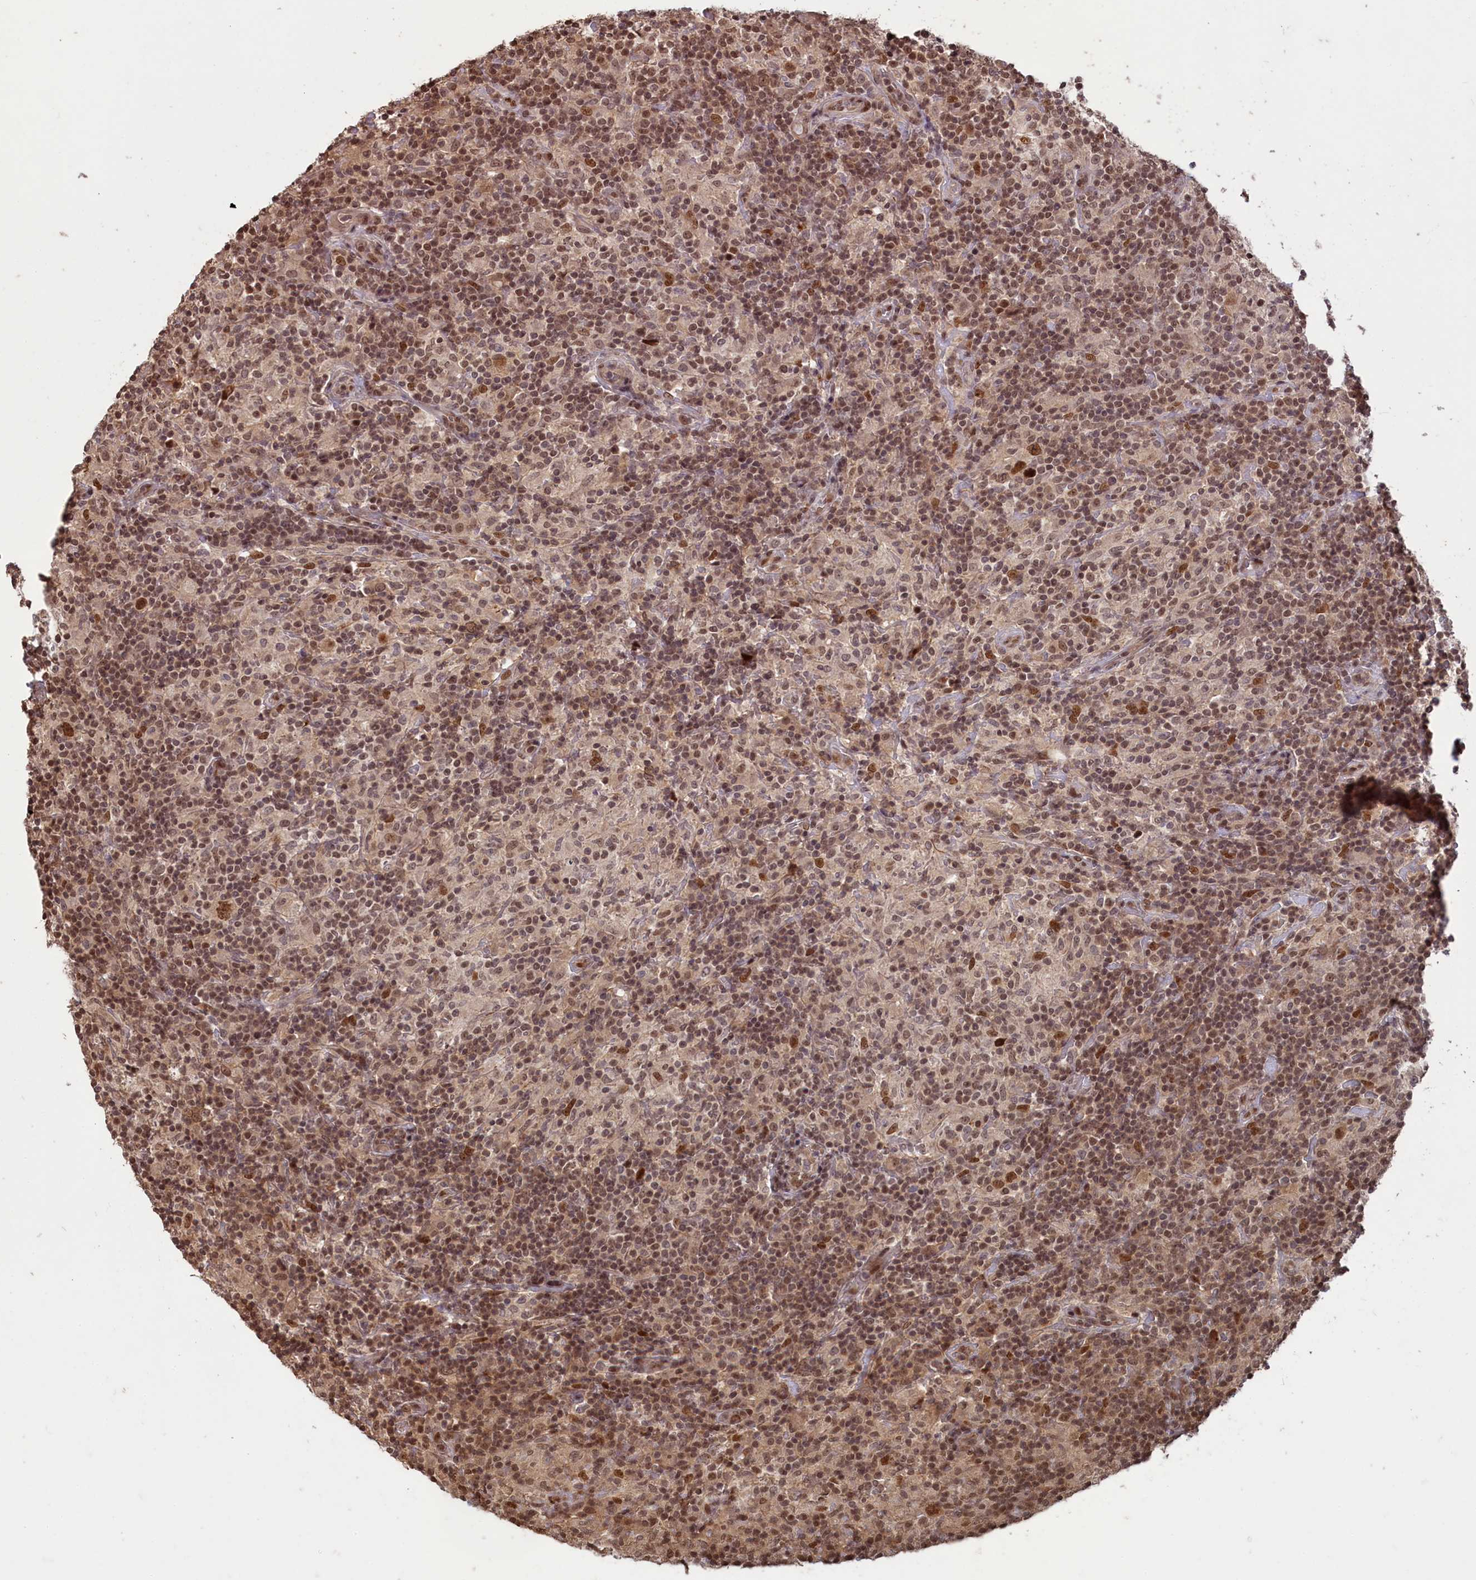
{"staining": {"intensity": "moderate", "quantity": ">75%", "location": "nuclear"}, "tissue": "lymphoma", "cell_type": "Tumor cells", "image_type": "cancer", "snomed": [{"axis": "morphology", "description": "Hodgkin's disease, NOS"}, {"axis": "topography", "description": "Lymph node"}], "caption": "Immunohistochemistry (IHC) staining of Hodgkin's disease, which exhibits medium levels of moderate nuclear expression in about >75% of tumor cells indicating moderate nuclear protein positivity. The staining was performed using DAB (brown) for protein detection and nuclei were counterstained in hematoxylin (blue).", "gene": "NAE1", "patient": {"sex": "male", "age": 70}}